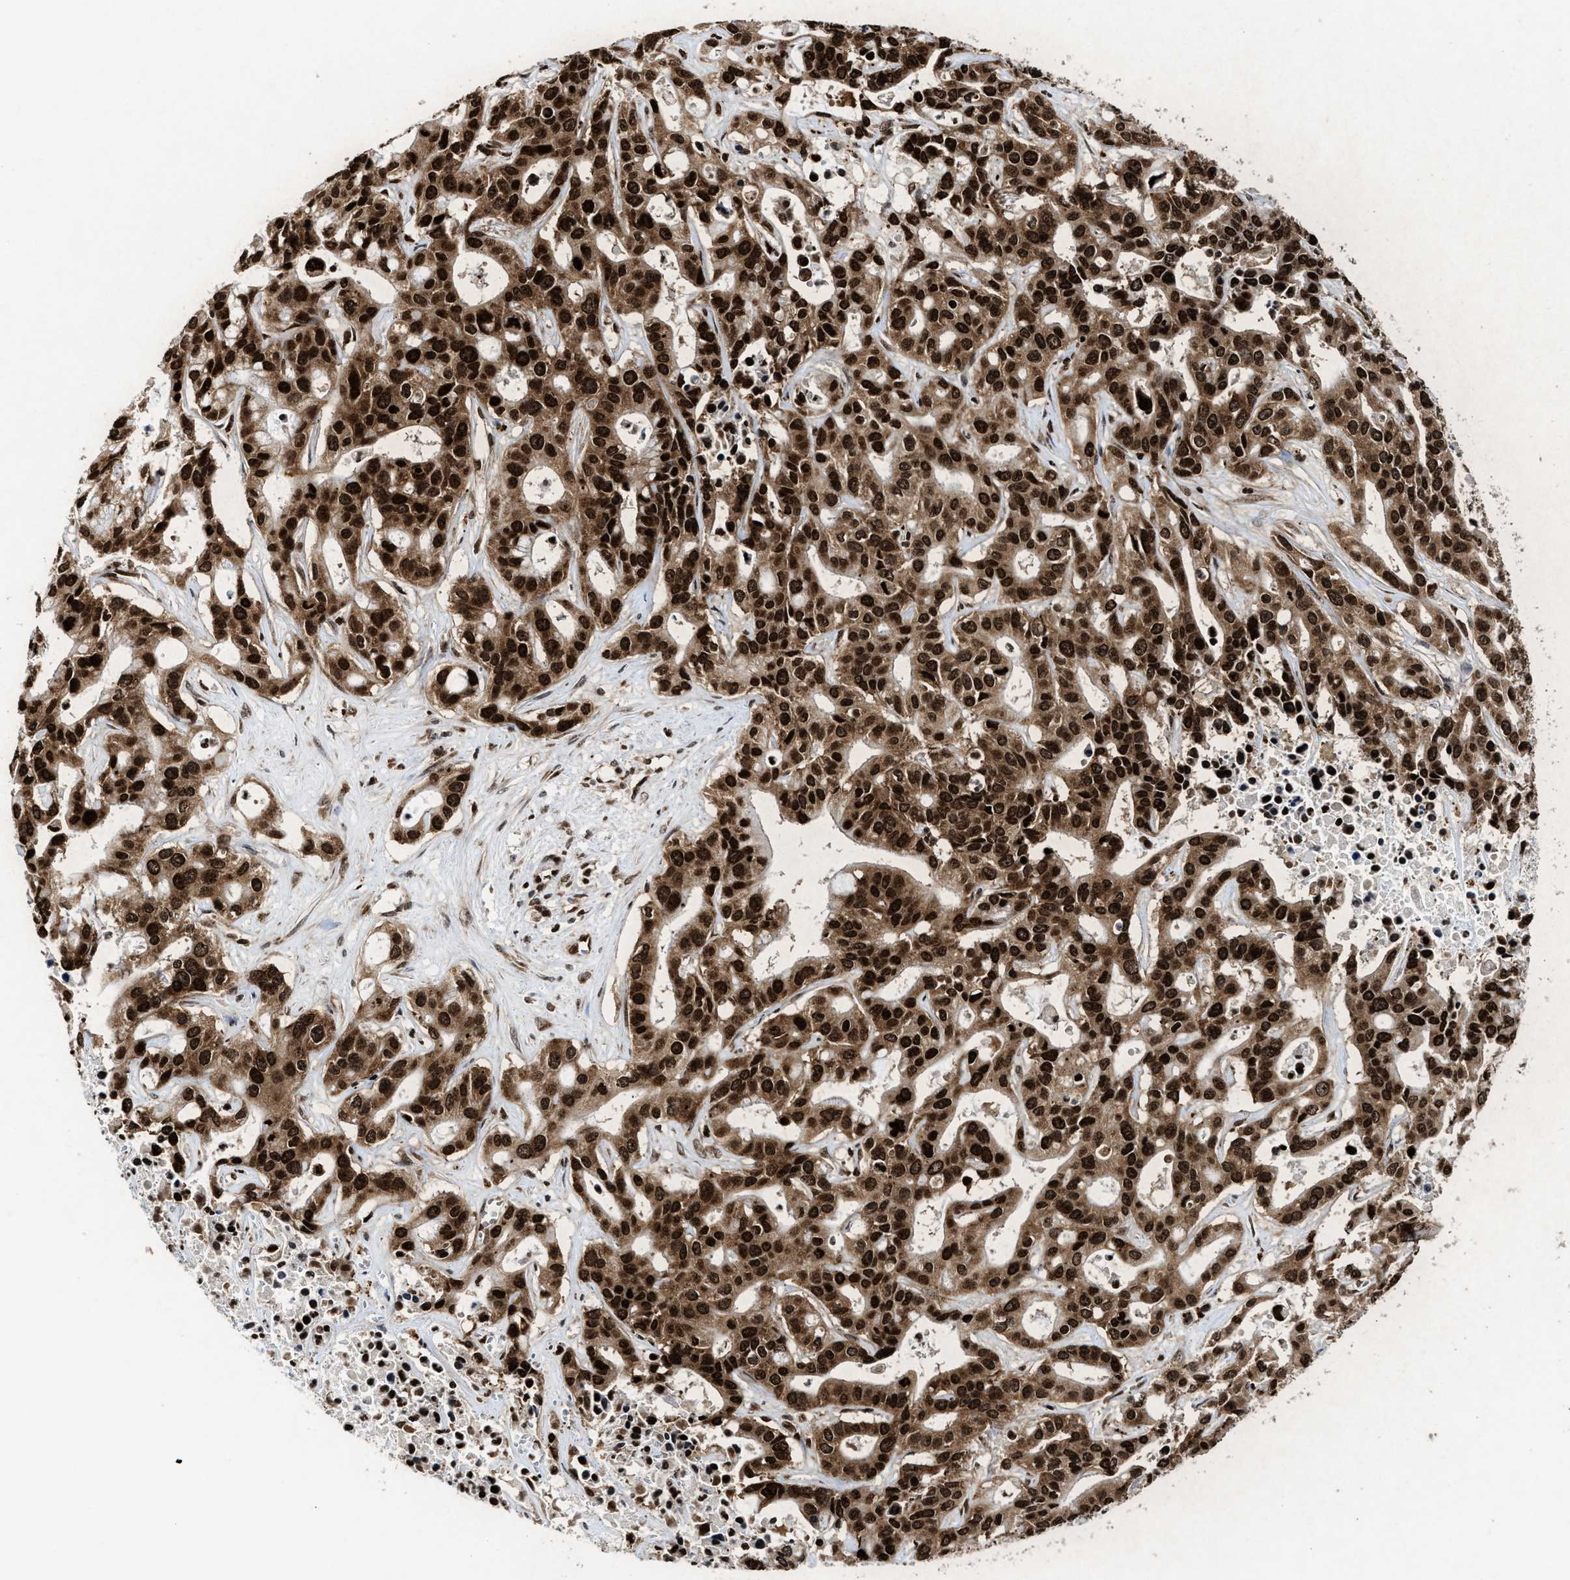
{"staining": {"intensity": "strong", "quantity": ">75%", "location": "cytoplasmic/membranous,nuclear"}, "tissue": "liver cancer", "cell_type": "Tumor cells", "image_type": "cancer", "snomed": [{"axis": "morphology", "description": "Cholangiocarcinoma"}, {"axis": "topography", "description": "Liver"}], "caption": "Liver cholangiocarcinoma was stained to show a protein in brown. There is high levels of strong cytoplasmic/membranous and nuclear positivity in approximately >75% of tumor cells.", "gene": "ALYREF", "patient": {"sex": "female", "age": 65}}